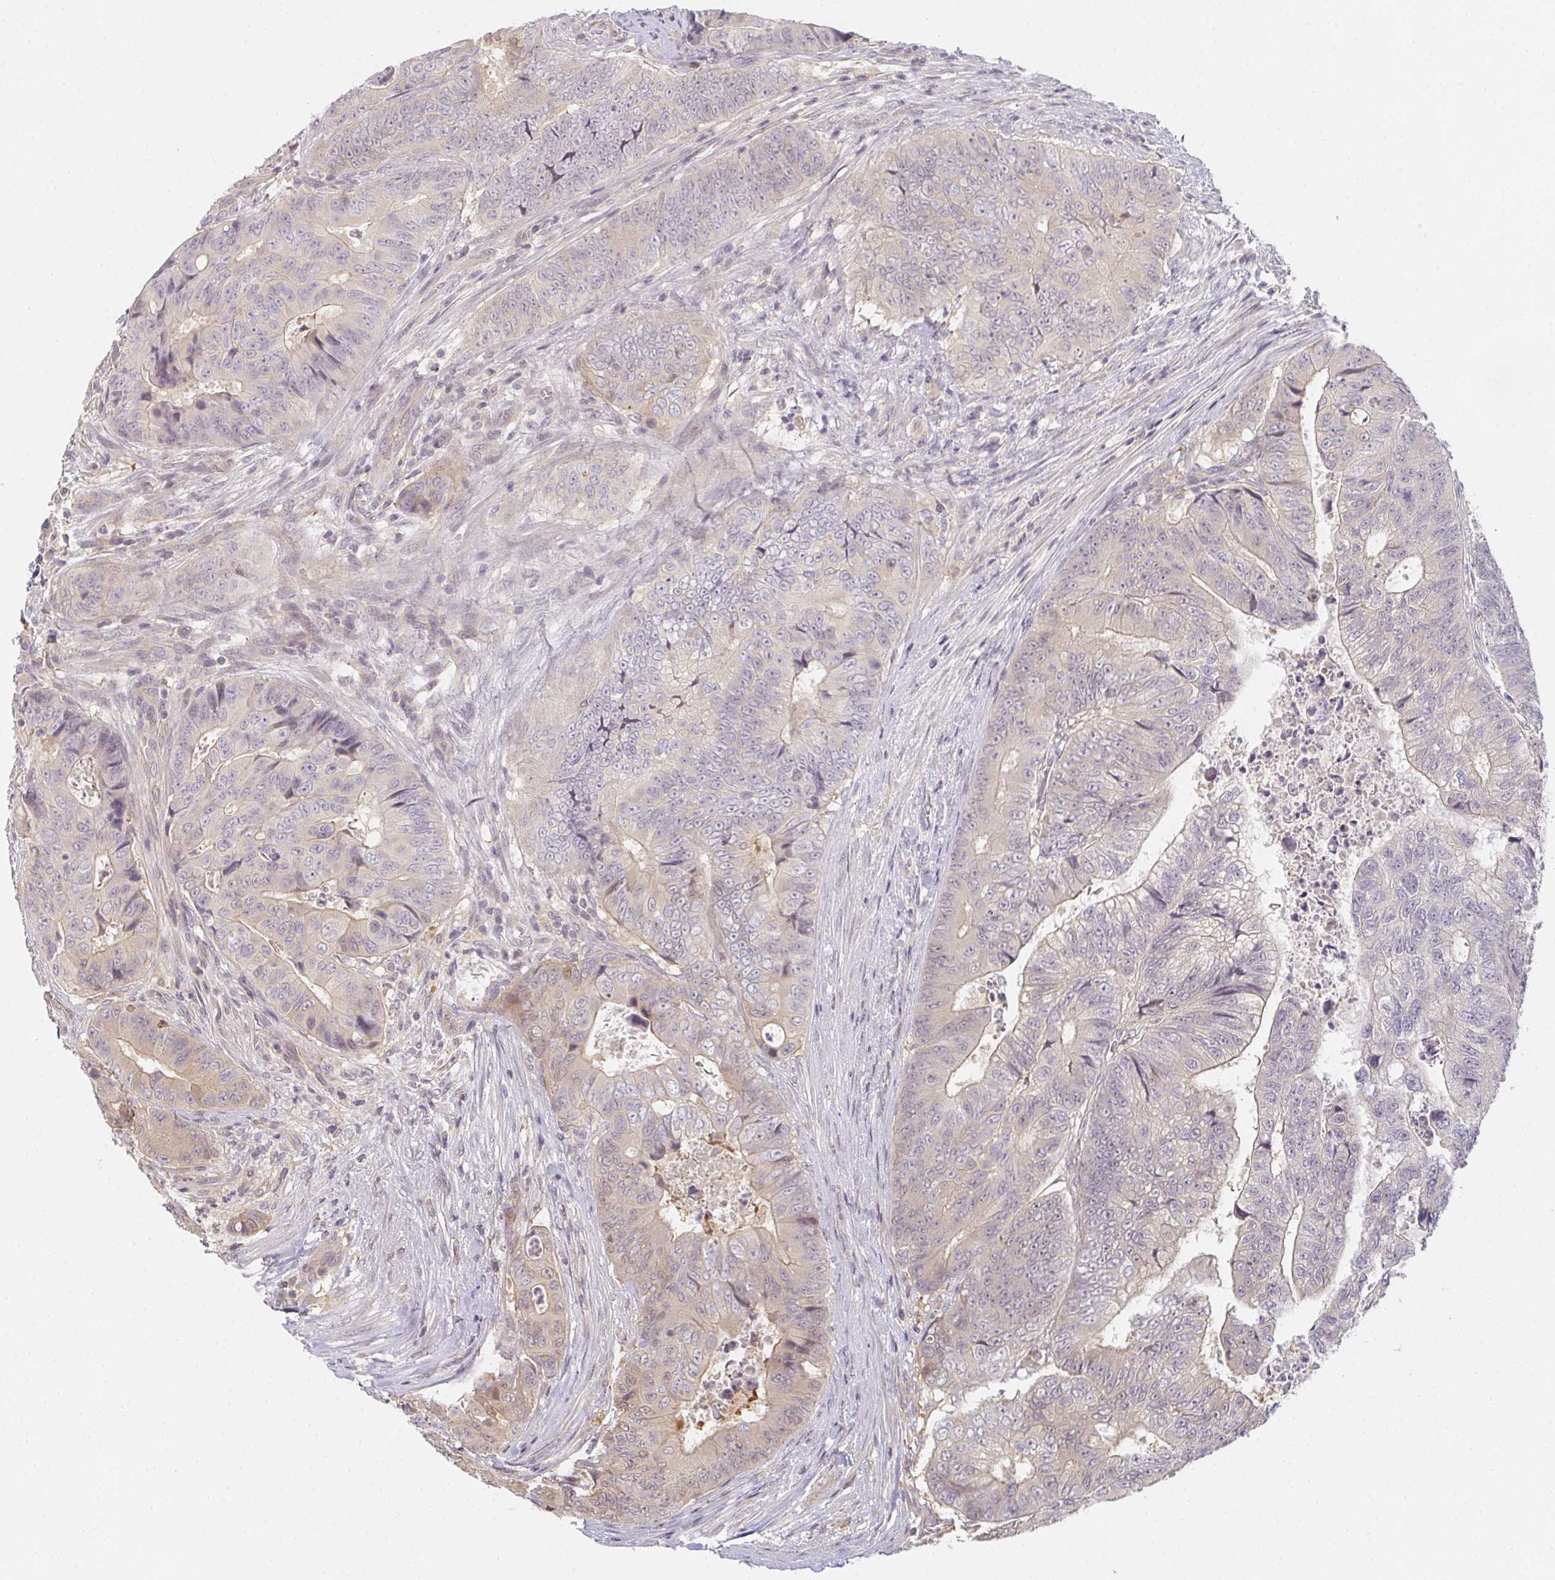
{"staining": {"intensity": "weak", "quantity": "<25%", "location": "cytoplasmic/membranous"}, "tissue": "colorectal cancer", "cell_type": "Tumor cells", "image_type": "cancer", "snomed": [{"axis": "morphology", "description": "Adenocarcinoma, NOS"}, {"axis": "topography", "description": "Colon"}], "caption": "Immunohistochemistry (IHC) image of neoplastic tissue: human colorectal adenocarcinoma stained with DAB exhibits no significant protein positivity in tumor cells.", "gene": "GSDMB", "patient": {"sex": "female", "age": 48}}